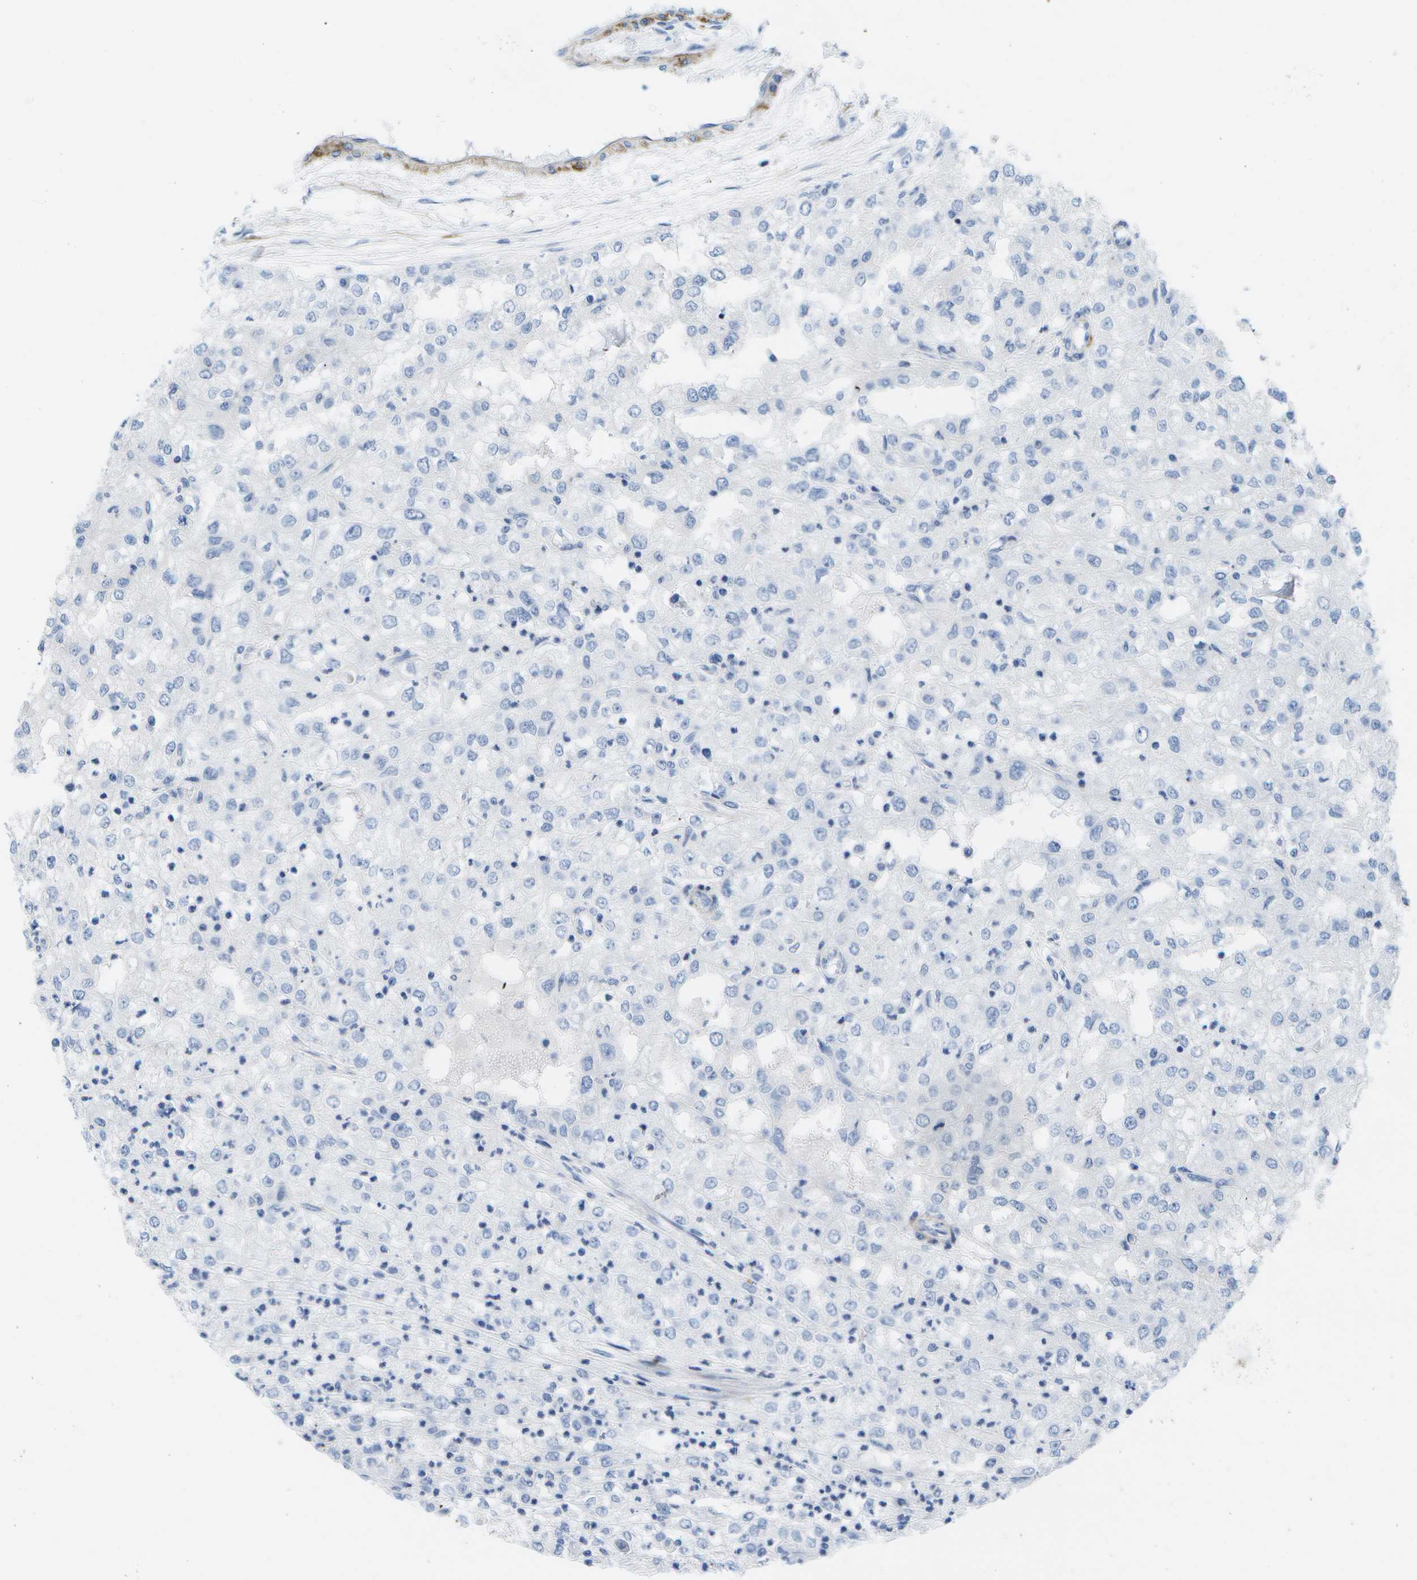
{"staining": {"intensity": "negative", "quantity": "none", "location": "none"}, "tissue": "renal cancer", "cell_type": "Tumor cells", "image_type": "cancer", "snomed": [{"axis": "morphology", "description": "Adenocarcinoma, NOS"}, {"axis": "topography", "description": "Kidney"}], "caption": "Adenocarcinoma (renal) was stained to show a protein in brown. There is no significant positivity in tumor cells. The staining is performed using DAB brown chromogen with nuclei counter-stained in using hematoxylin.", "gene": "ADGRG6", "patient": {"sex": "female", "age": 54}}